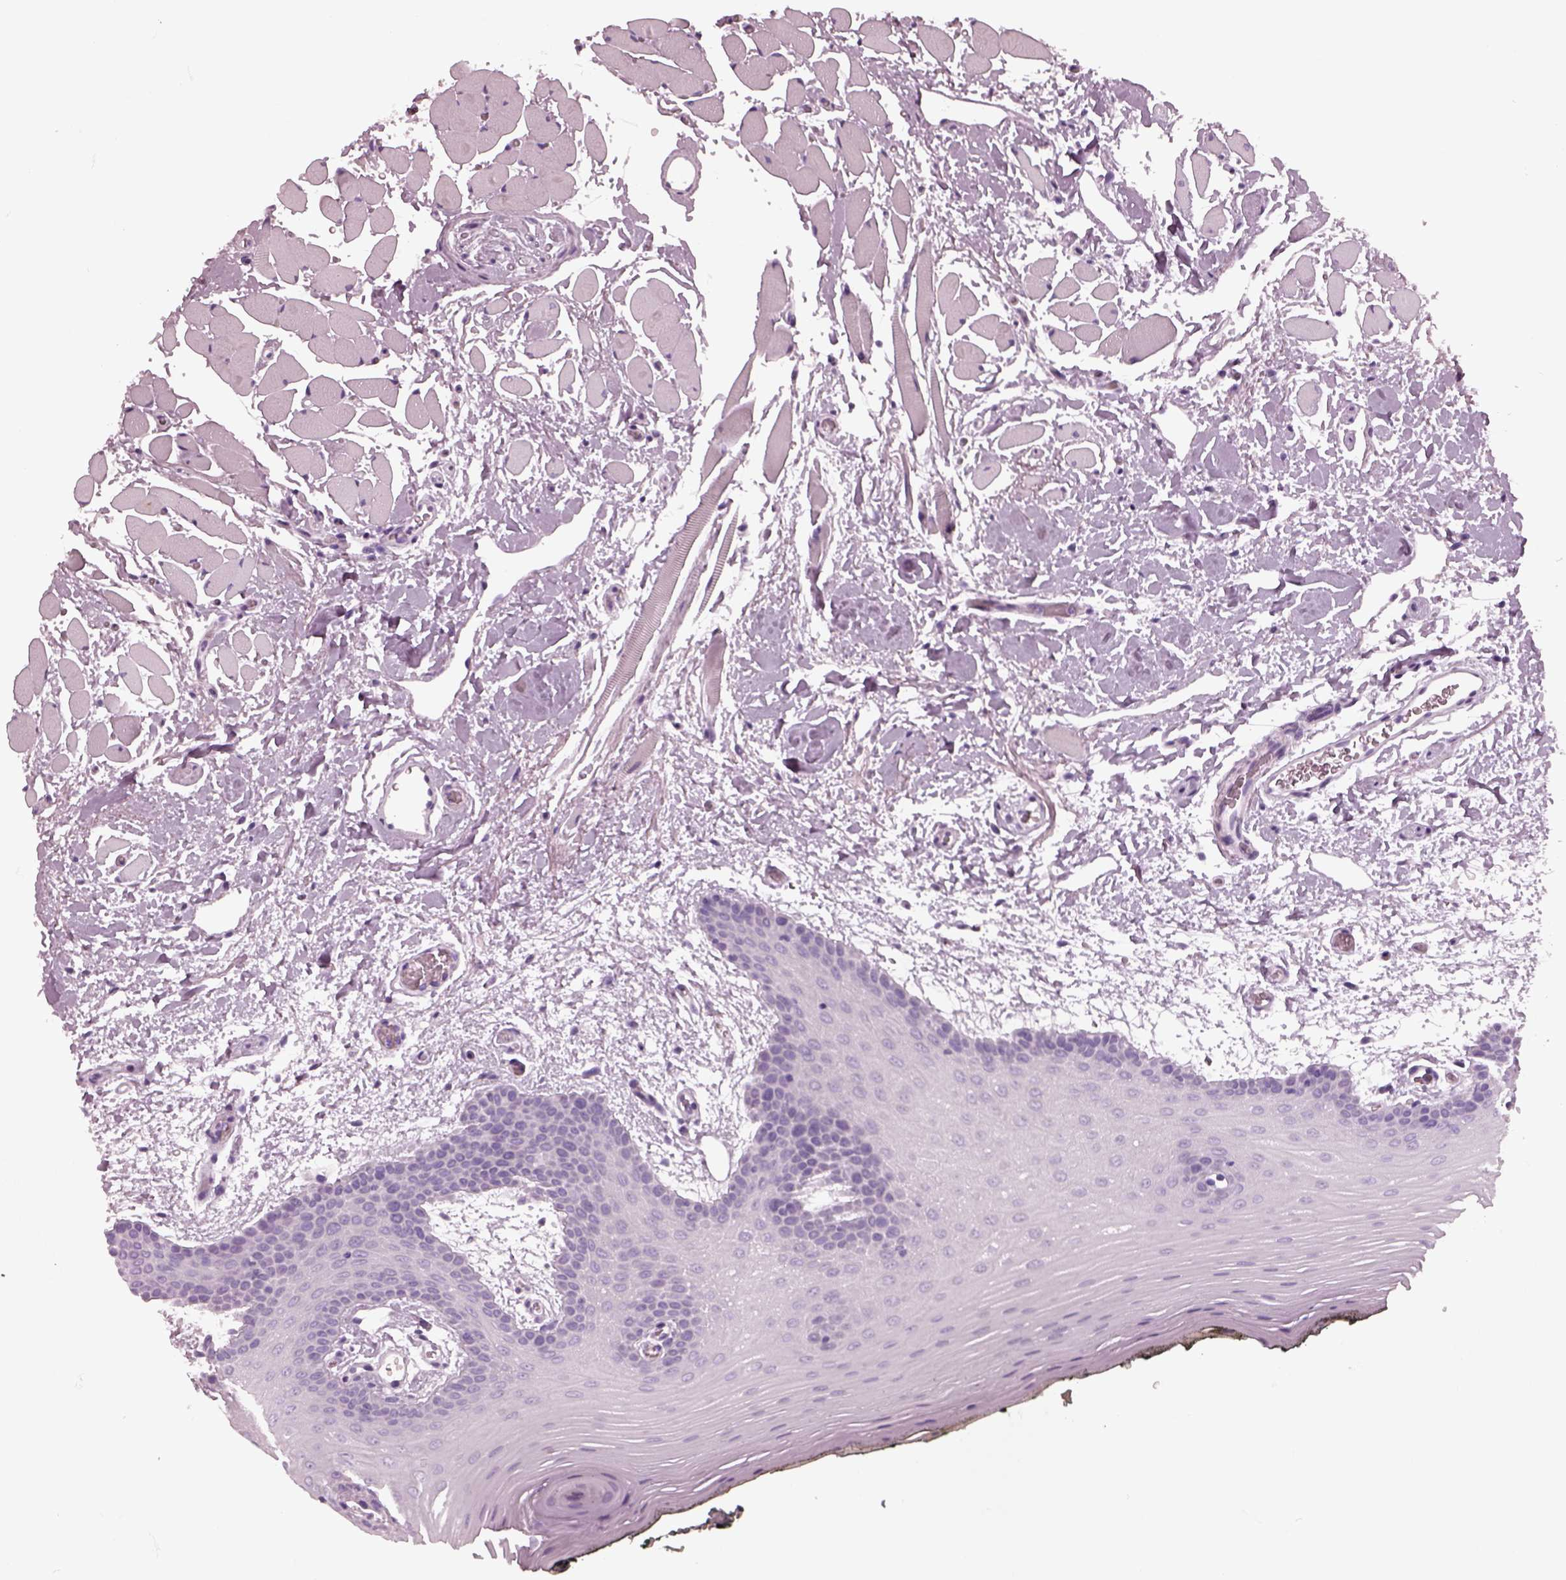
{"staining": {"intensity": "negative", "quantity": "none", "location": "none"}, "tissue": "oral mucosa", "cell_type": "Squamous epithelial cells", "image_type": "normal", "snomed": [{"axis": "morphology", "description": "Normal tissue, NOS"}, {"axis": "topography", "description": "Oral tissue"}, {"axis": "topography", "description": "Head-Neck"}], "caption": "Micrograph shows no protein staining in squamous epithelial cells of benign oral mucosa.", "gene": "RCVRN", "patient": {"sex": "male", "age": 65}}